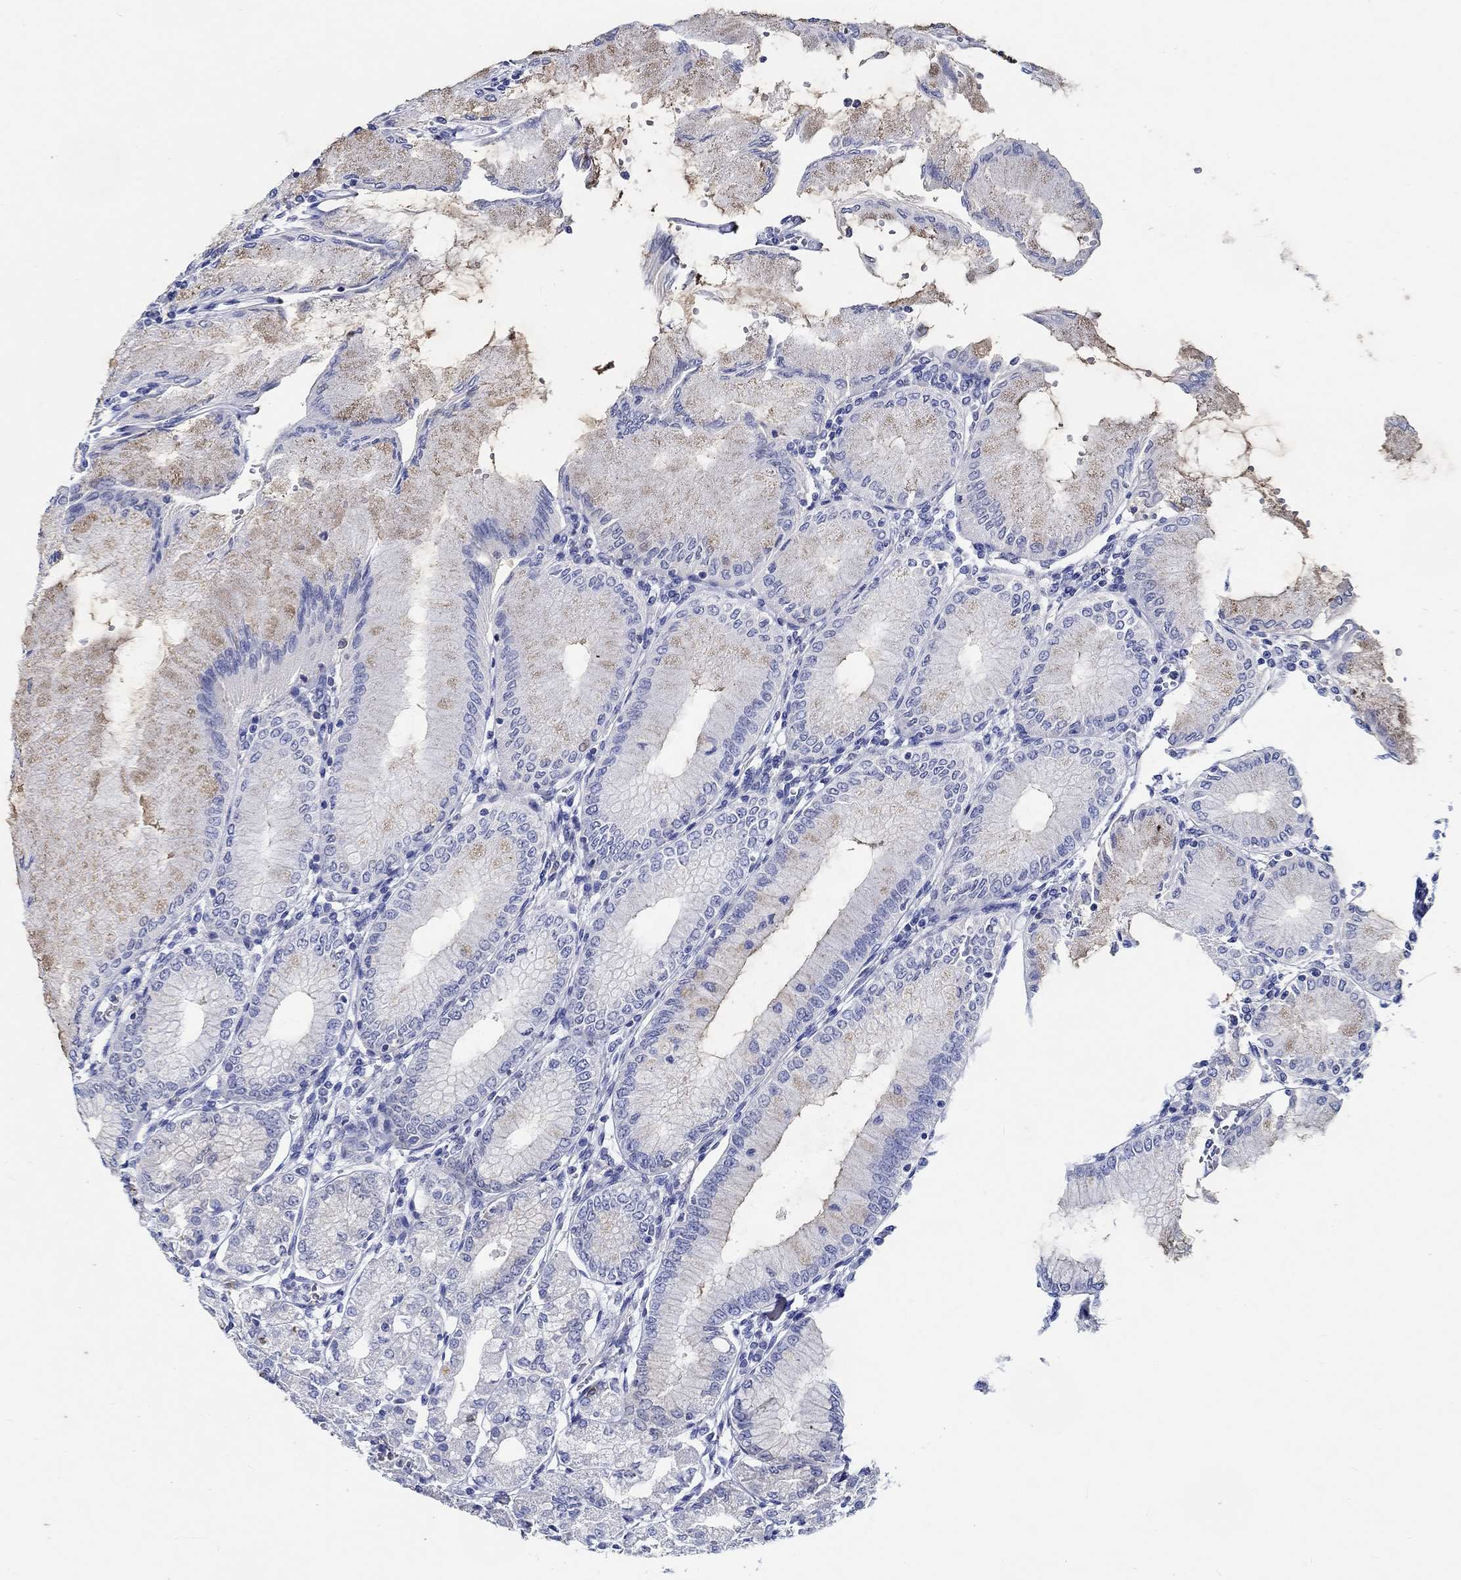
{"staining": {"intensity": "moderate", "quantity": "<25%", "location": "cytoplasmic/membranous"}, "tissue": "stomach", "cell_type": "Glandular cells", "image_type": "normal", "snomed": [{"axis": "morphology", "description": "Normal tissue, NOS"}, {"axis": "topography", "description": "Skeletal muscle"}, {"axis": "topography", "description": "Stomach"}], "caption": "A brown stain labels moderate cytoplasmic/membranous expression of a protein in glandular cells of unremarkable human stomach.", "gene": "FBXO2", "patient": {"sex": "female", "age": 57}}